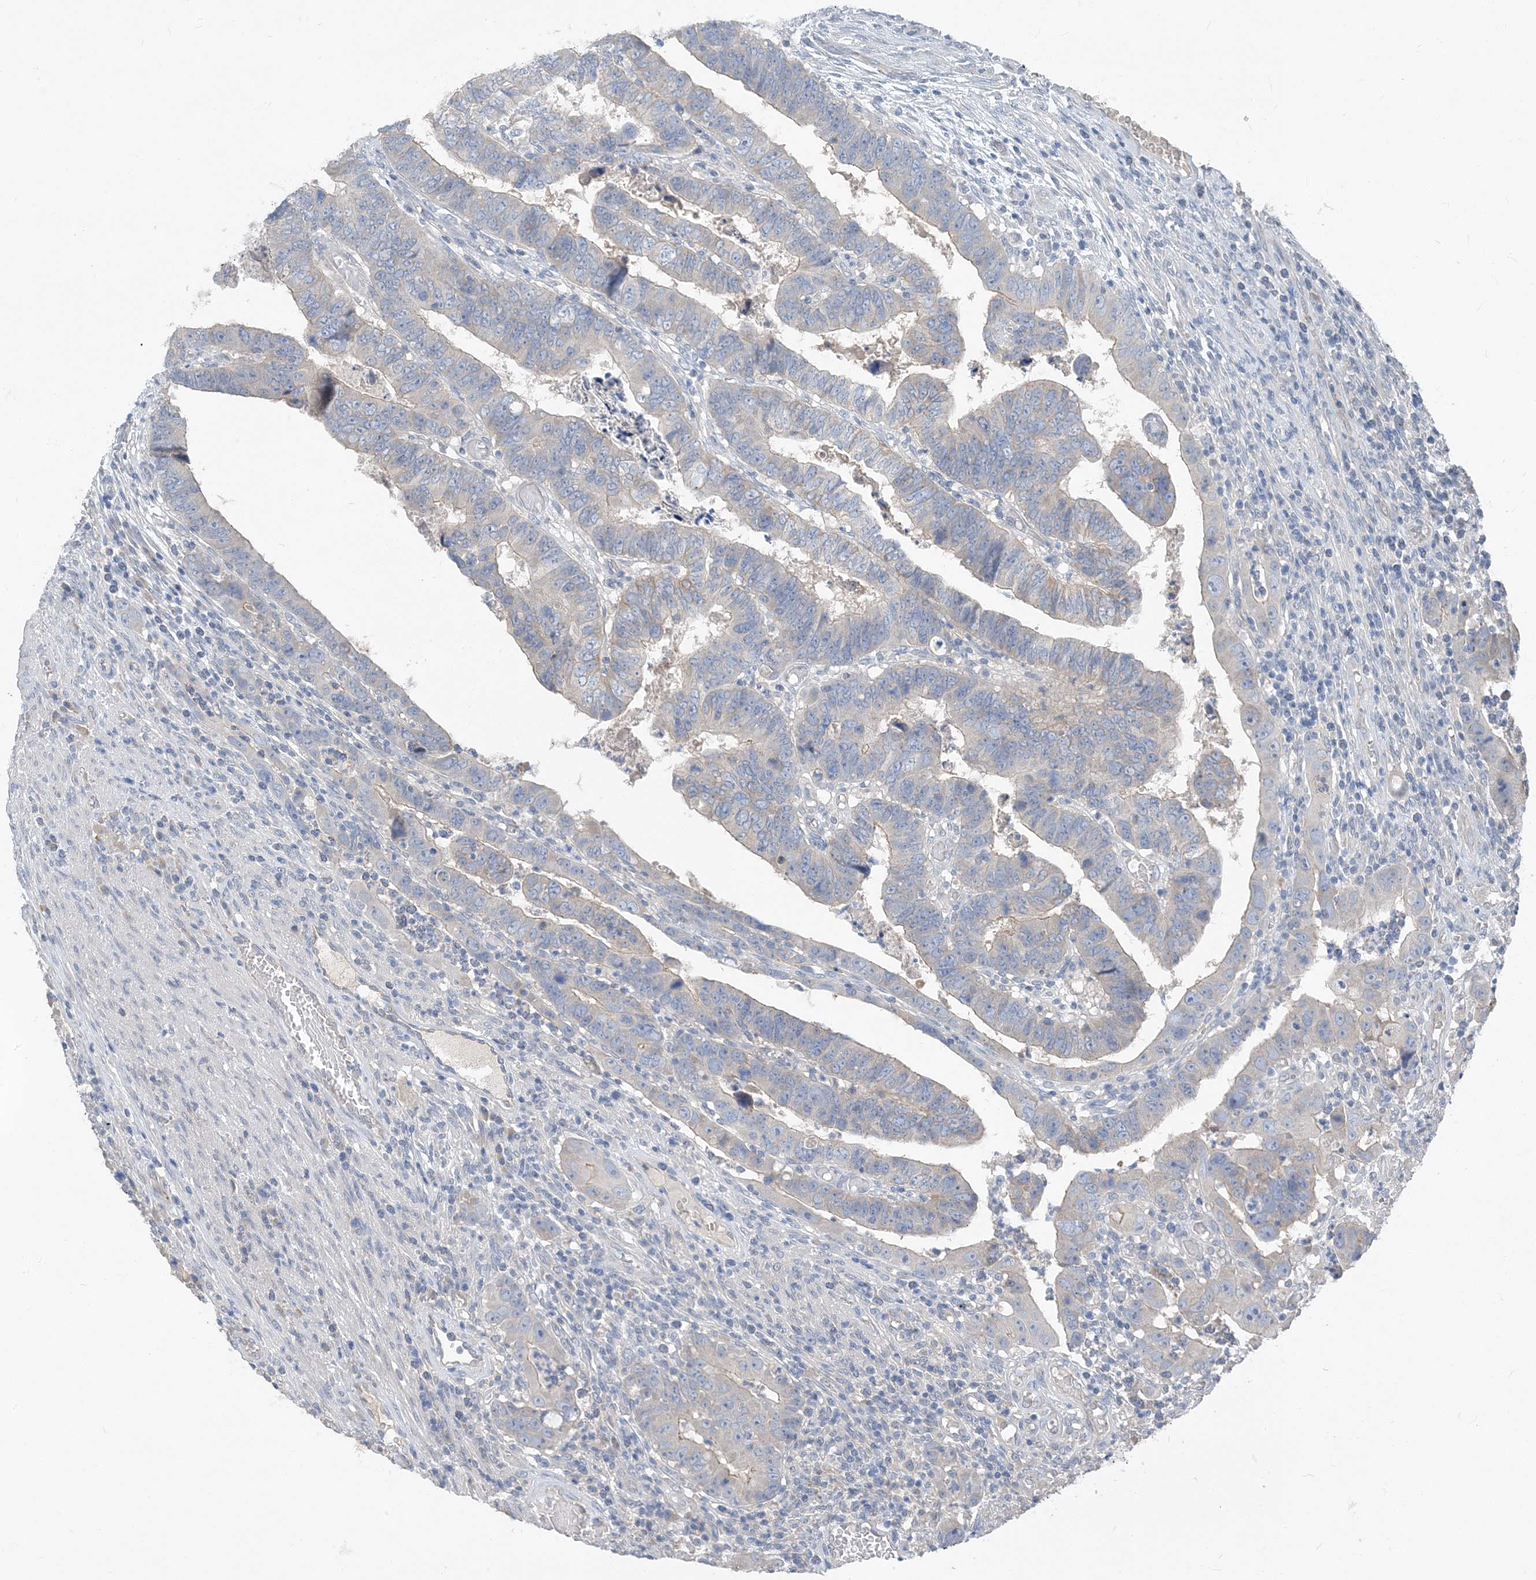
{"staining": {"intensity": "negative", "quantity": "none", "location": "none"}, "tissue": "colorectal cancer", "cell_type": "Tumor cells", "image_type": "cancer", "snomed": [{"axis": "morphology", "description": "Normal tissue, NOS"}, {"axis": "morphology", "description": "Adenocarcinoma, NOS"}, {"axis": "topography", "description": "Rectum"}], "caption": "Colorectal adenocarcinoma stained for a protein using IHC shows no positivity tumor cells.", "gene": "NCOA7", "patient": {"sex": "female", "age": 65}}